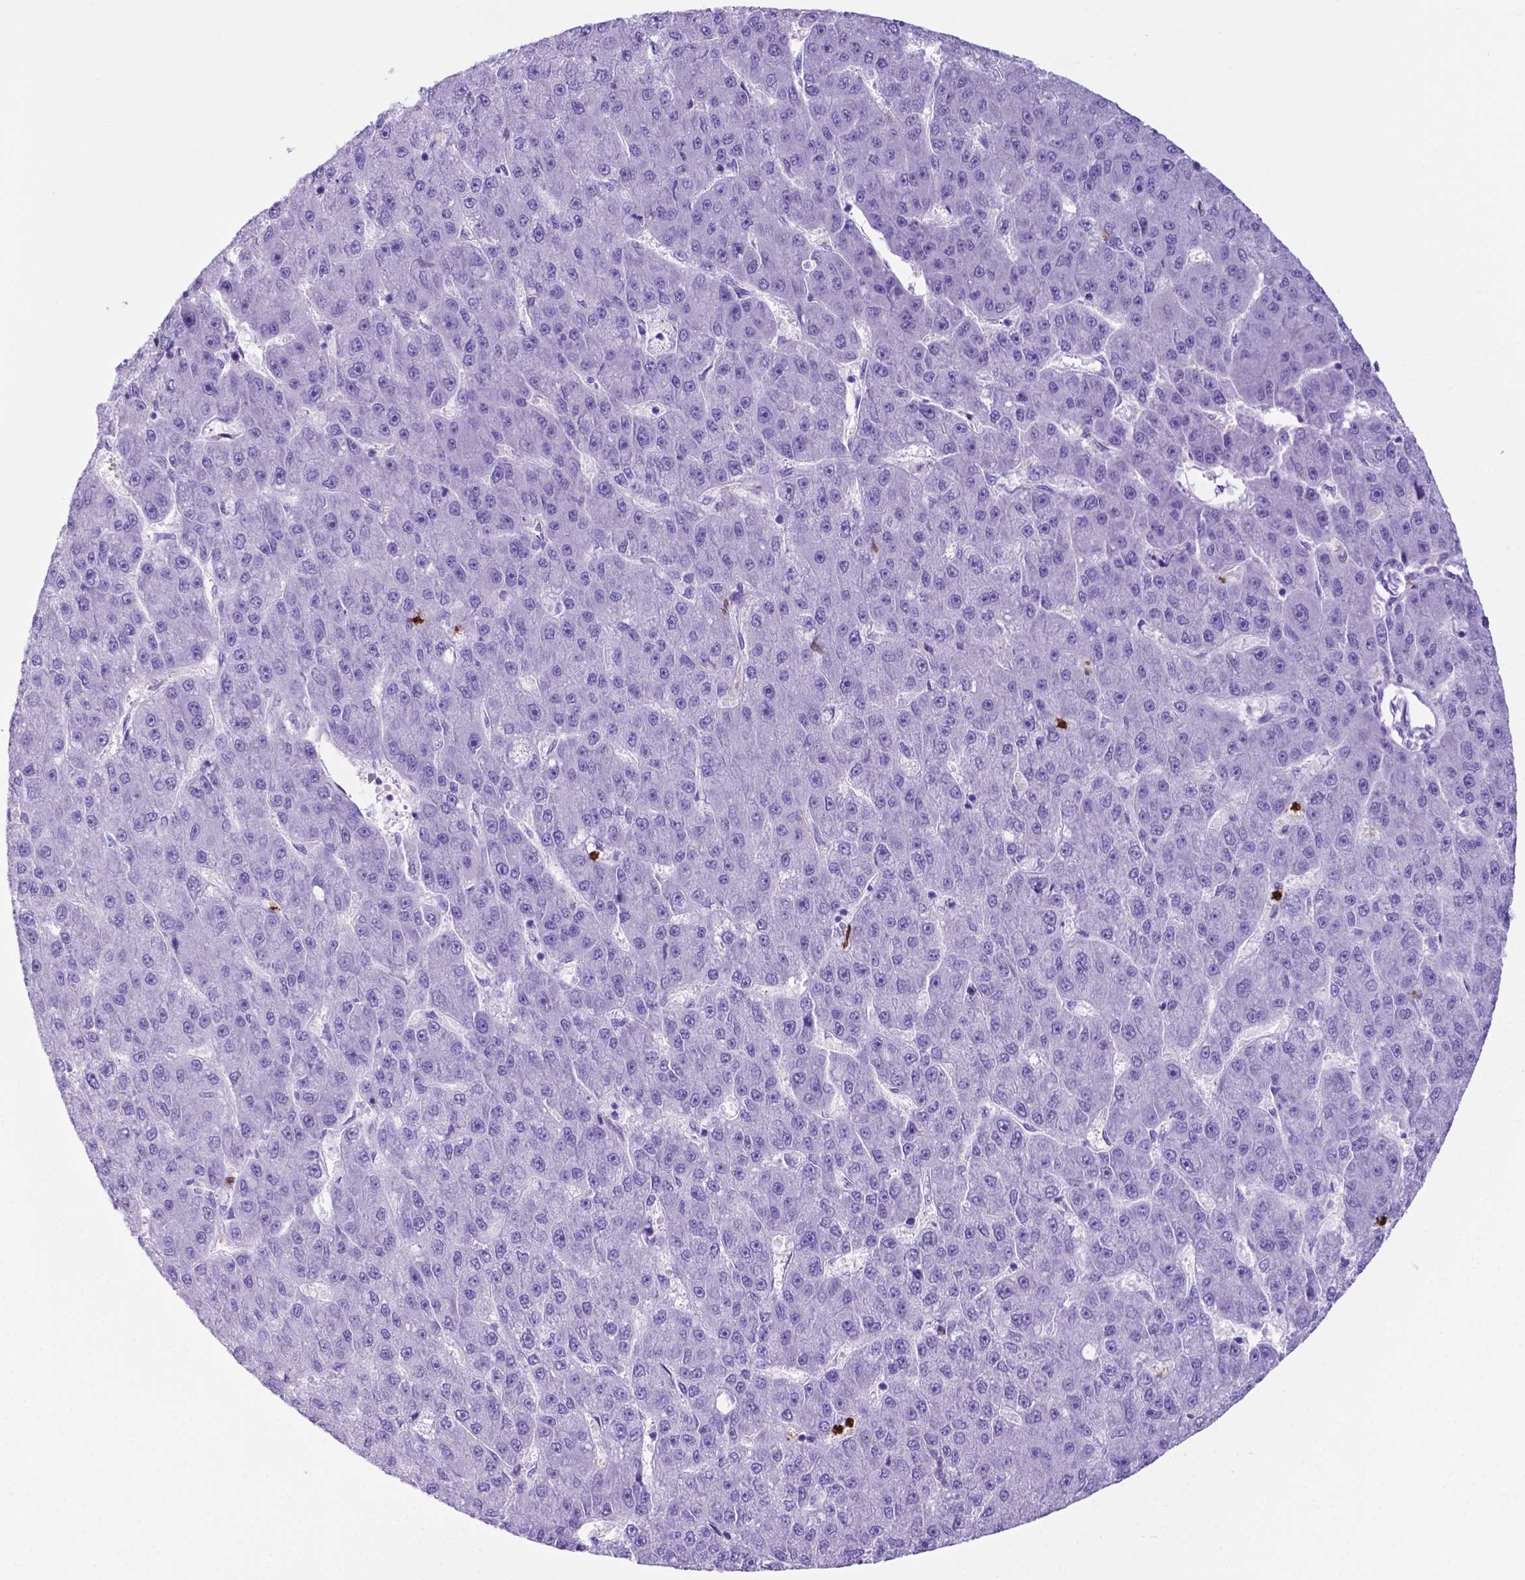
{"staining": {"intensity": "negative", "quantity": "none", "location": "none"}, "tissue": "liver cancer", "cell_type": "Tumor cells", "image_type": "cancer", "snomed": [{"axis": "morphology", "description": "Carcinoma, Hepatocellular, NOS"}, {"axis": "topography", "description": "Liver"}], "caption": "Immunohistochemistry (IHC) histopathology image of human liver cancer stained for a protein (brown), which shows no positivity in tumor cells. Nuclei are stained in blue.", "gene": "LZTR1", "patient": {"sex": "male", "age": 67}}